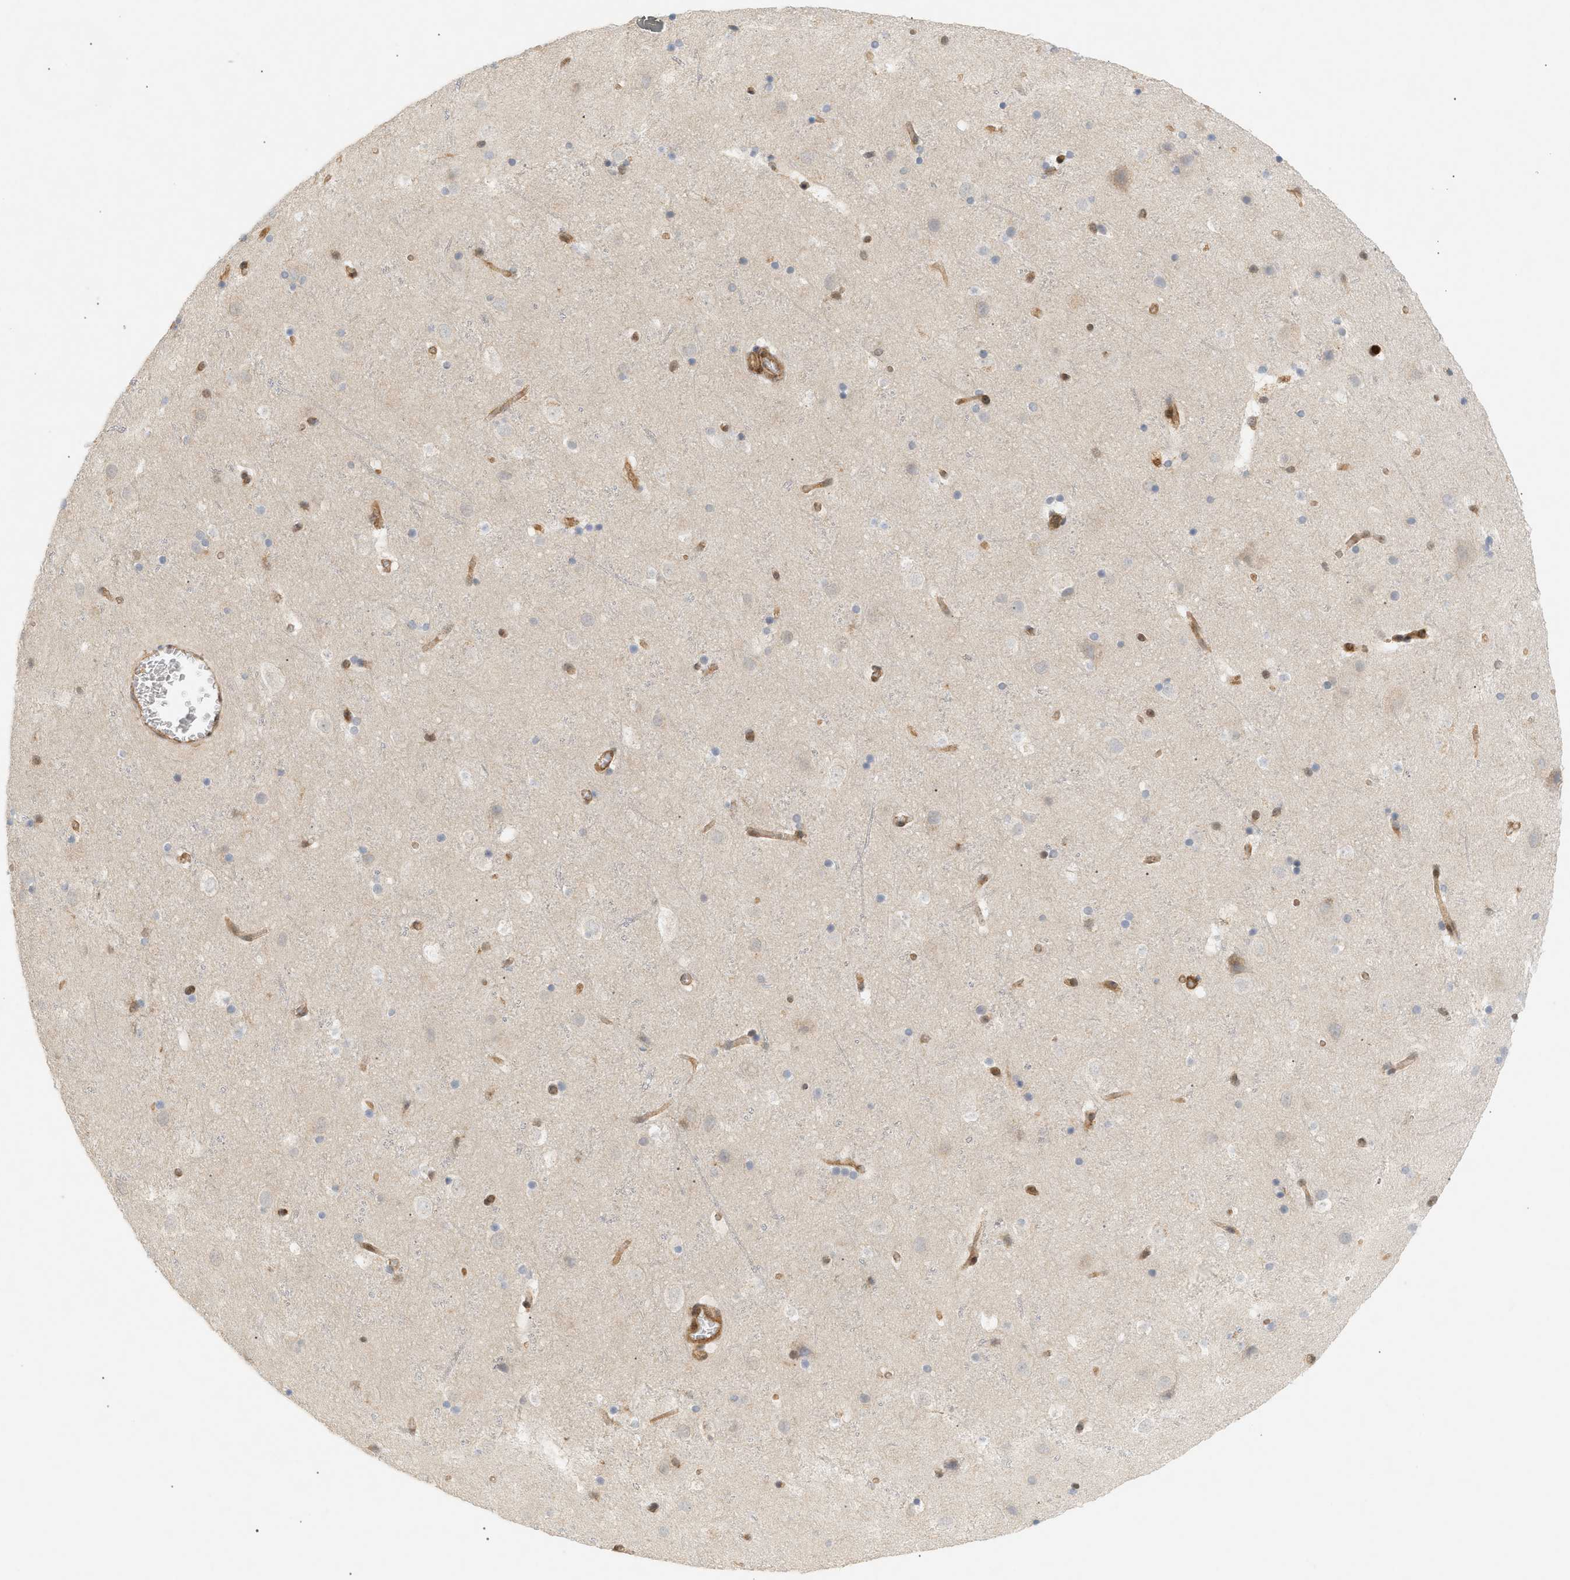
{"staining": {"intensity": "moderate", "quantity": ">75%", "location": "cytoplasmic/membranous"}, "tissue": "cerebral cortex", "cell_type": "Endothelial cells", "image_type": "normal", "snomed": [{"axis": "morphology", "description": "Normal tissue, NOS"}, {"axis": "topography", "description": "Cerebral cortex"}], "caption": "Immunohistochemical staining of benign cerebral cortex shows >75% levels of moderate cytoplasmic/membranous protein expression in approximately >75% of endothelial cells.", "gene": "SHC1", "patient": {"sex": "male", "age": 45}}